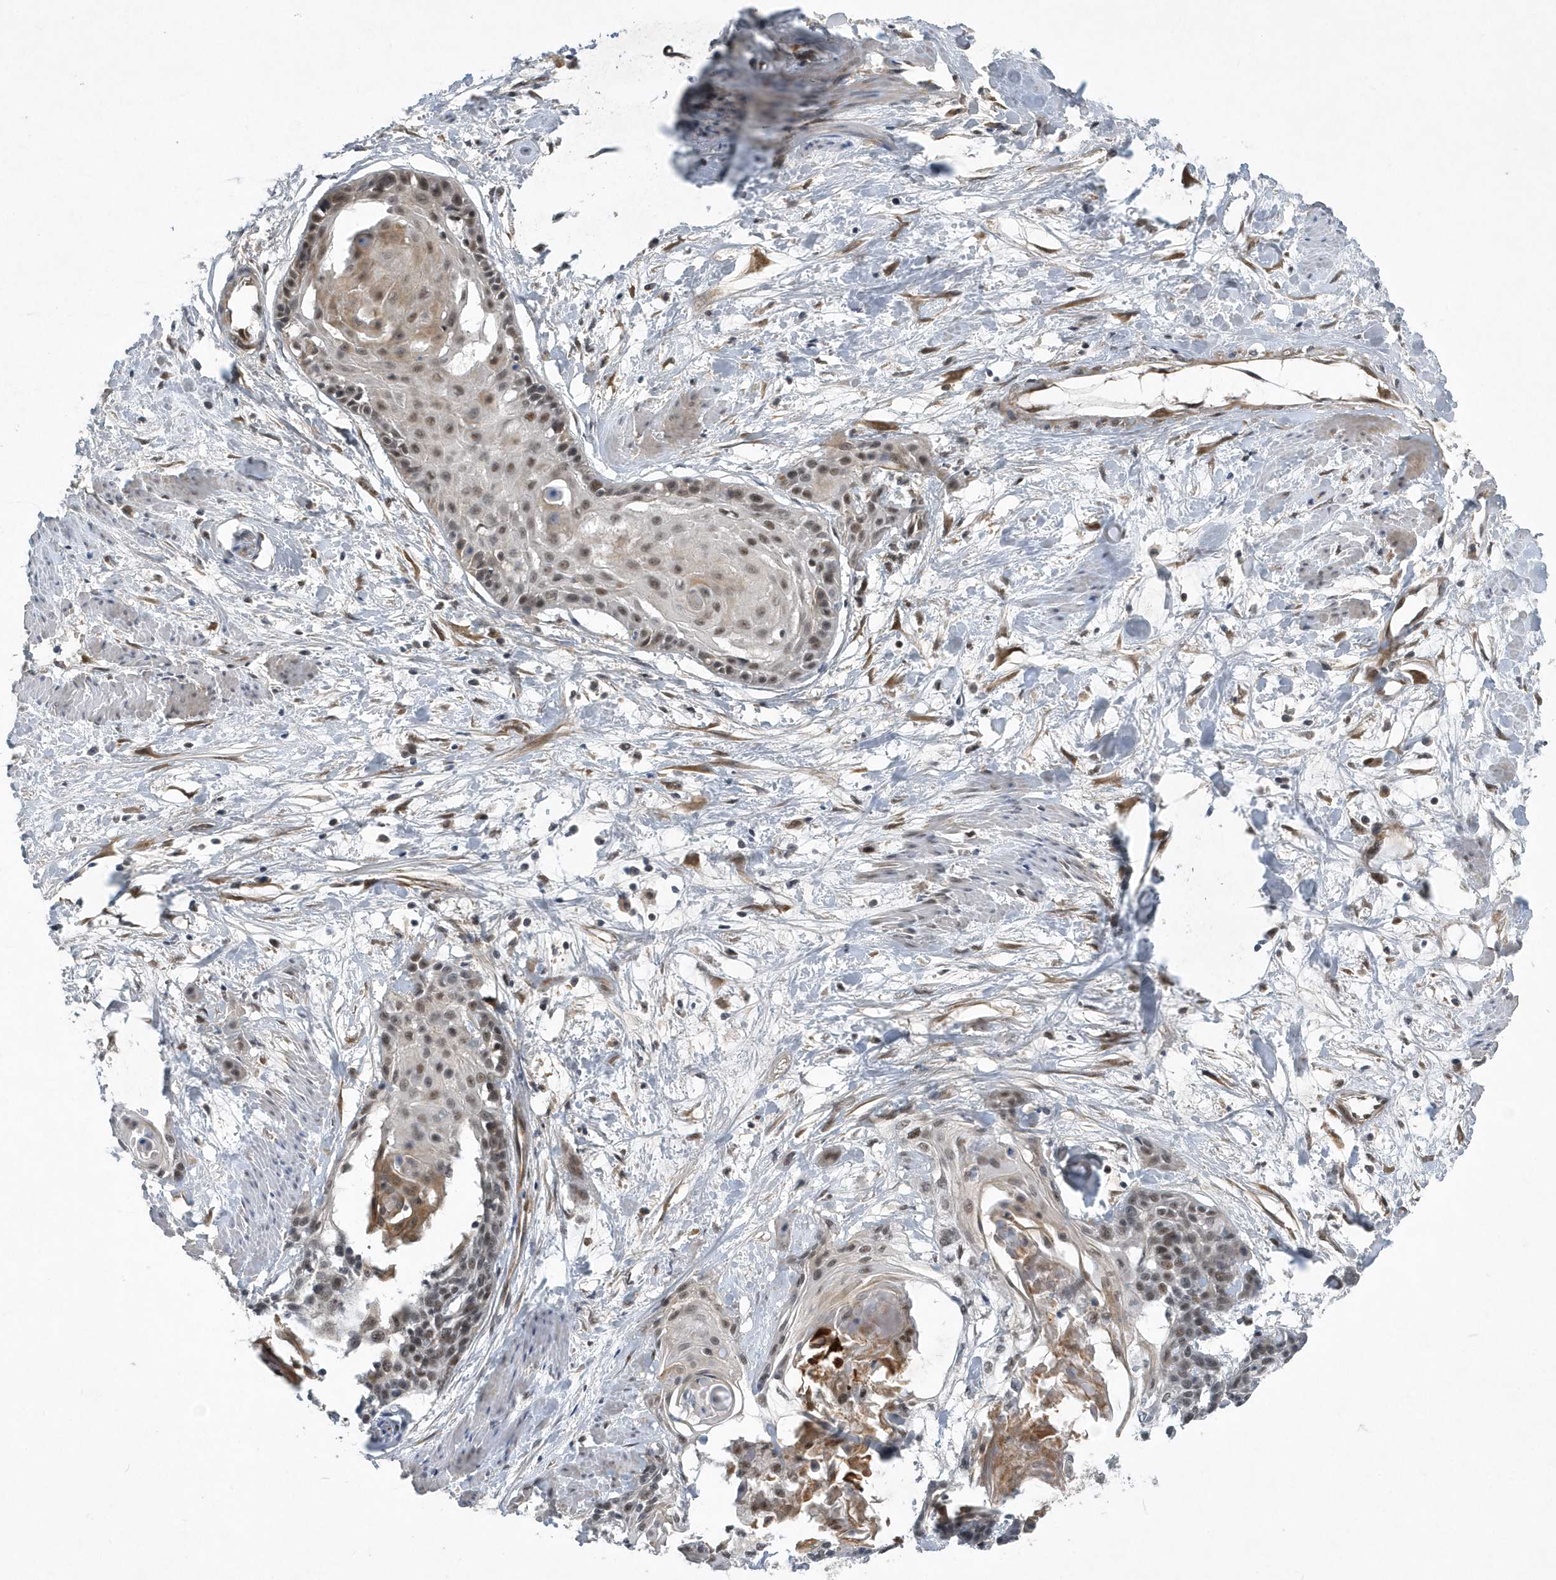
{"staining": {"intensity": "weak", "quantity": "25%-75%", "location": "nuclear"}, "tissue": "cervical cancer", "cell_type": "Tumor cells", "image_type": "cancer", "snomed": [{"axis": "morphology", "description": "Squamous cell carcinoma, NOS"}, {"axis": "topography", "description": "Cervix"}], "caption": "The immunohistochemical stain shows weak nuclear expression in tumor cells of cervical cancer tissue. (DAB IHC with brightfield microscopy, high magnification).", "gene": "FAM217A", "patient": {"sex": "female", "age": 57}}